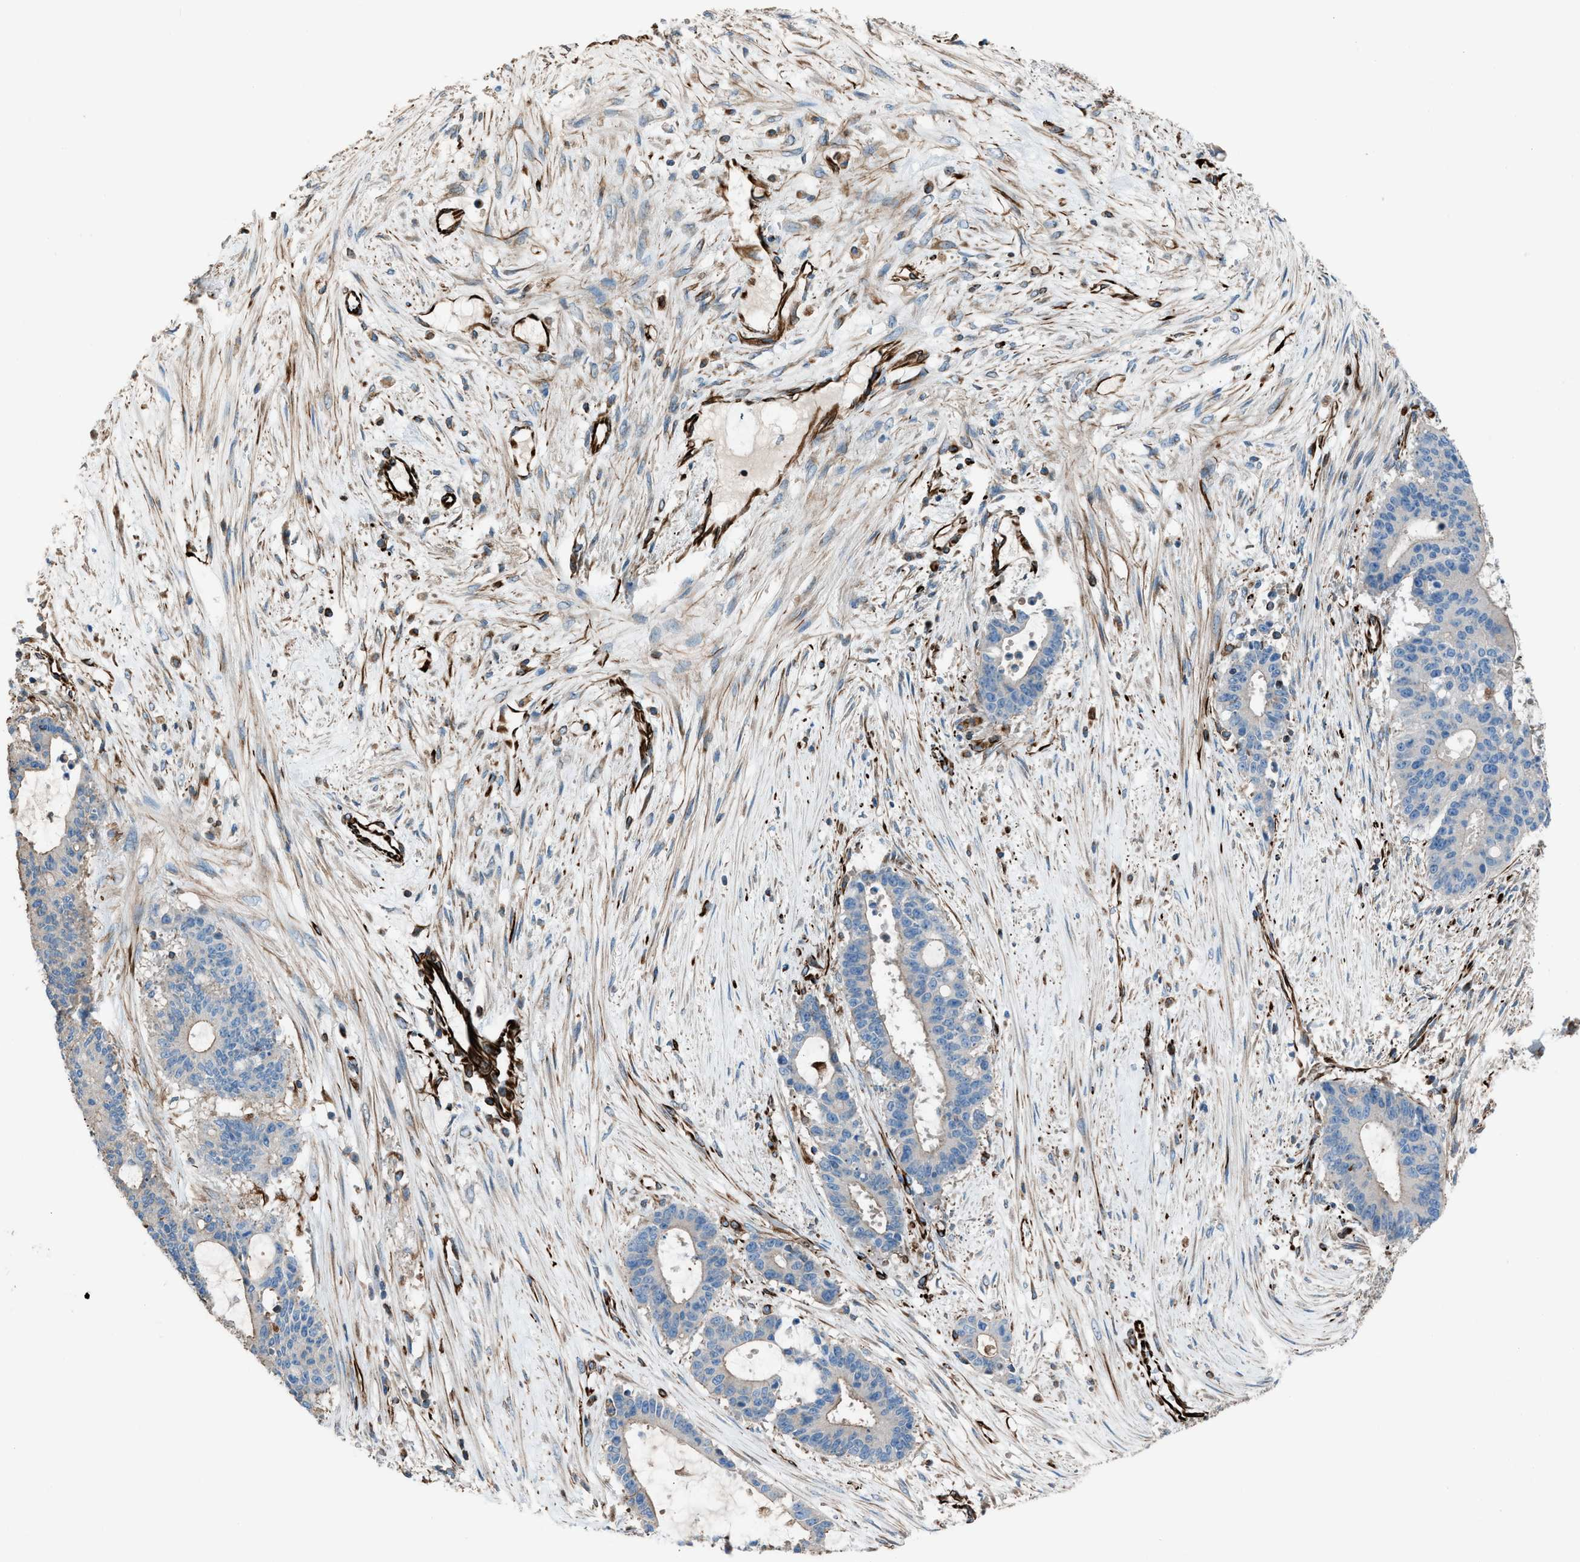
{"staining": {"intensity": "negative", "quantity": "none", "location": "none"}, "tissue": "liver cancer", "cell_type": "Tumor cells", "image_type": "cancer", "snomed": [{"axis": "morphology", "description": "Cholangiocarcinoma"}, {"axis": "topography", "description": "Liver"}], "caption": "High magnification brightfield microscopy of cholangiocarcinoma (liver) stained with DAB (brown) and counterstained with hematoxylin (blue): tumor cells show no significant expression.", "gene": "CABP7", "patient": {"sex": "female", "age": 73}}